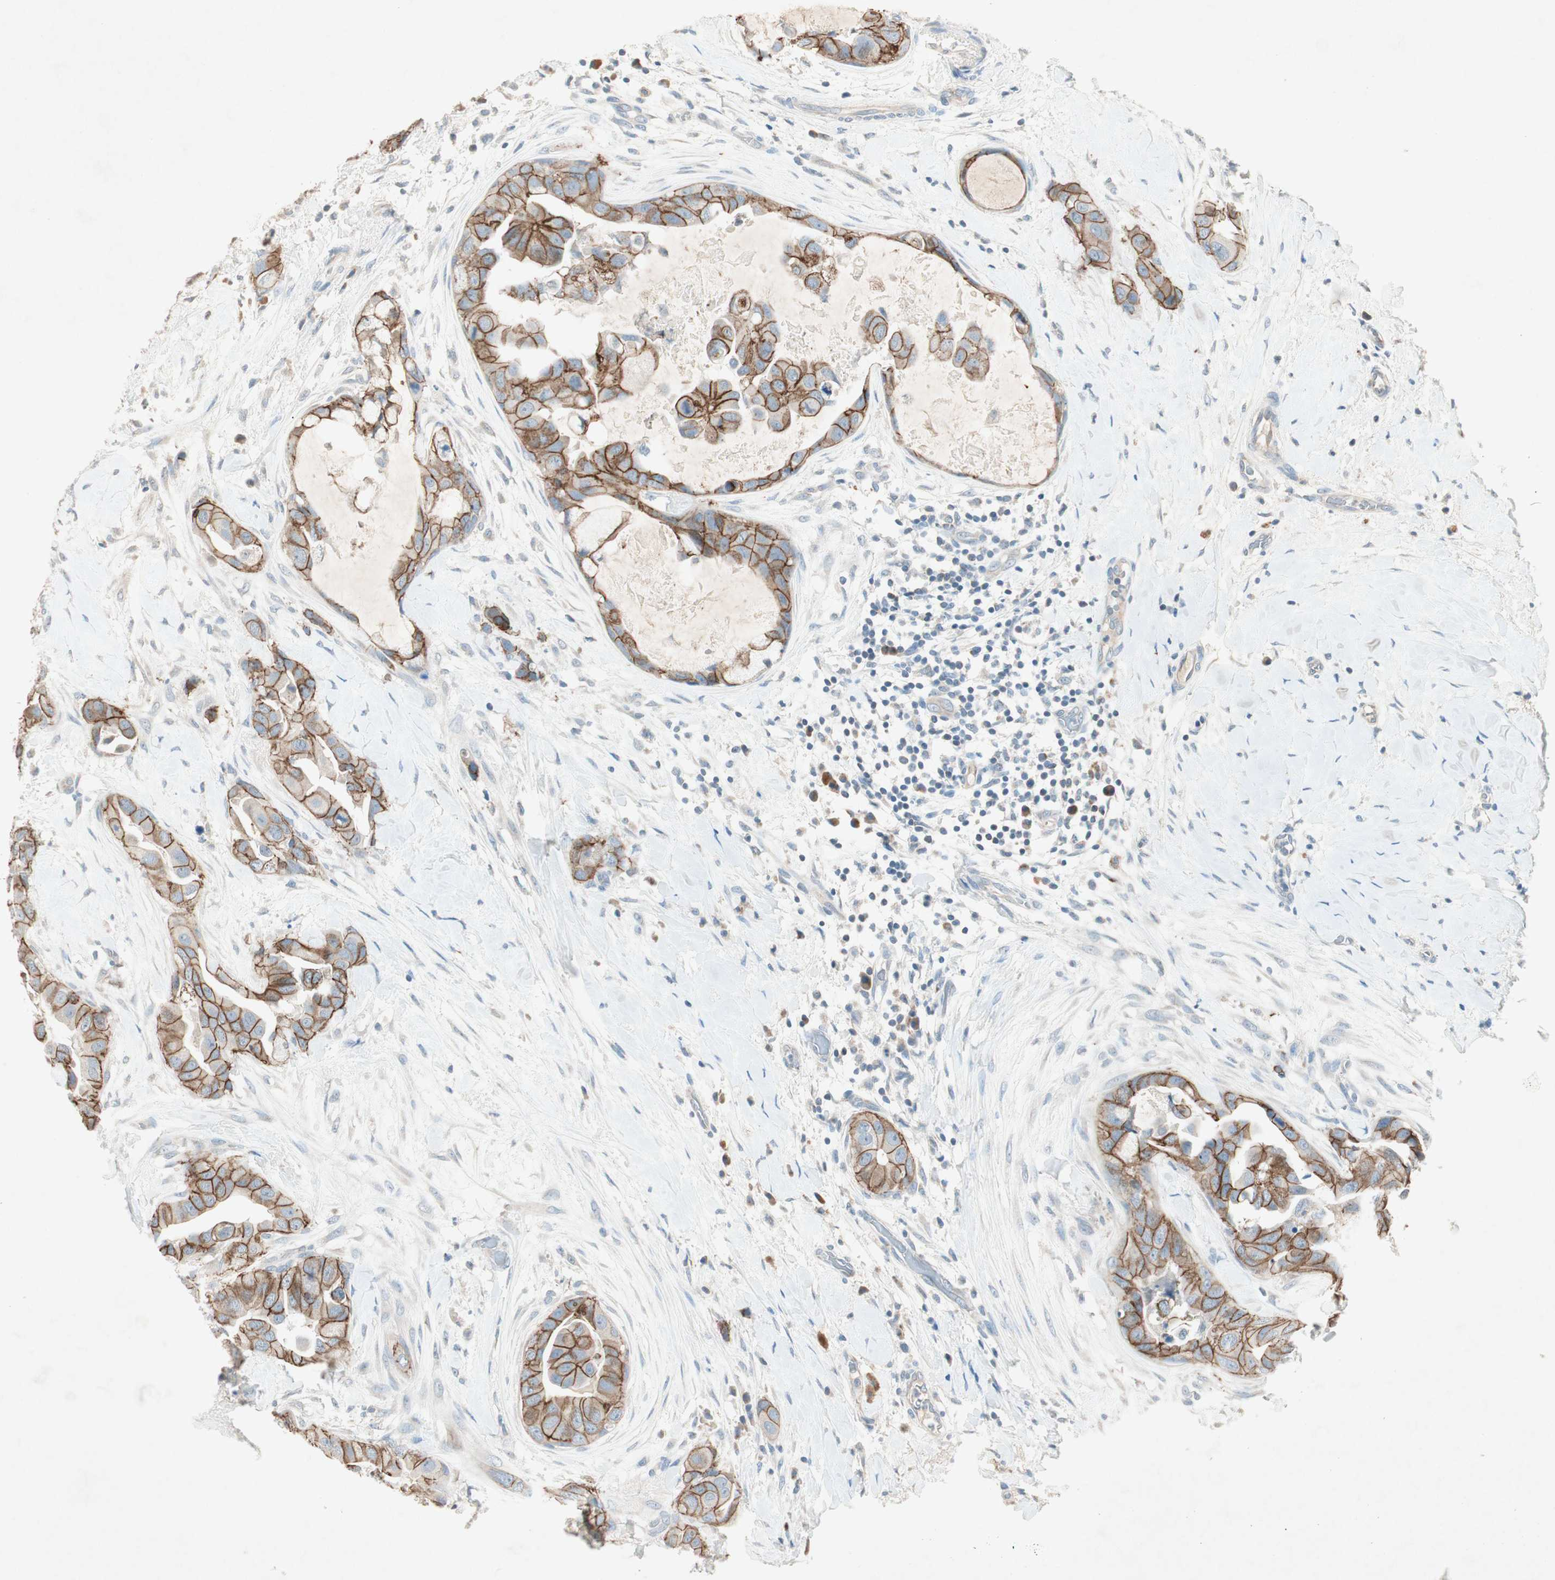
{"staining": {"intensity": "strong", "quantity": ">75%", "location": "cytoplasmic/membranous"}, "tissue": "breast cancer", "cell_type": "Tumor cells", "image_type": "cancer", "snomed": [{"axis": "morphology", "description": "Duct carcinoma"}, {"axis": "topography", "description": "Breast"}], "caption": "Immunohistochemical staining of intraductal carcinoma (breast) demonstrates high levels of strong cytoplasmic/membranous staining in approximately >75% of tumor cells.", "gene": "NKAIN1", "patient": {"sex": "female", "age": 40}}